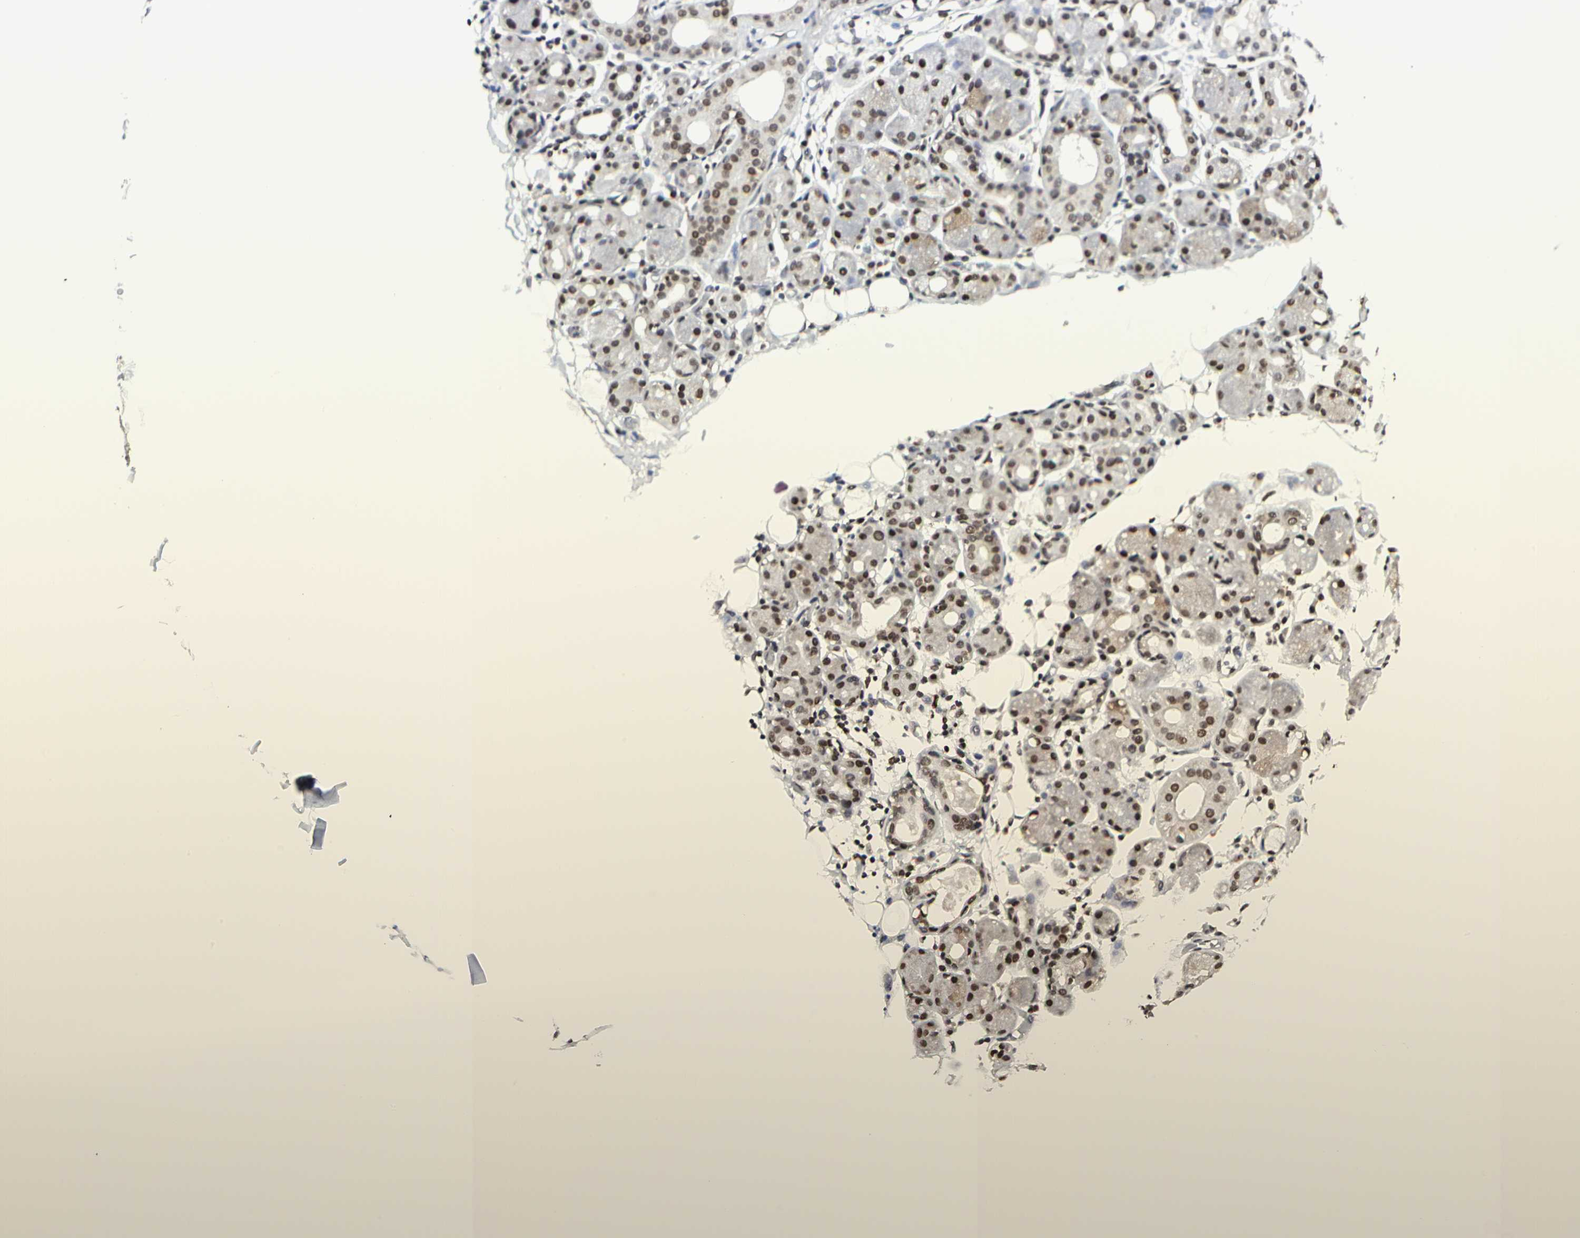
{"staining": {"intensity": "moderate", "quantity": "25%-75%", "location": "nuclear"}, "tissue": "salivary gland", "cell_type": "Glandular cells", "image_type": "normal", "snomed": [{"axis": "morphology", "description": "Normal tissue, NOS"}, {"axis": "topography", "description": "Salivary gland"}, {"axis": "topography", "description": "Peripheral nerve tissue"}], "caption": "Glandular cells show moderate nuclear expression in about 25%-75% of cells in benign salivary gland.", "gene": "PRMT3", "patient": {"sex": "male", "age": 62}}